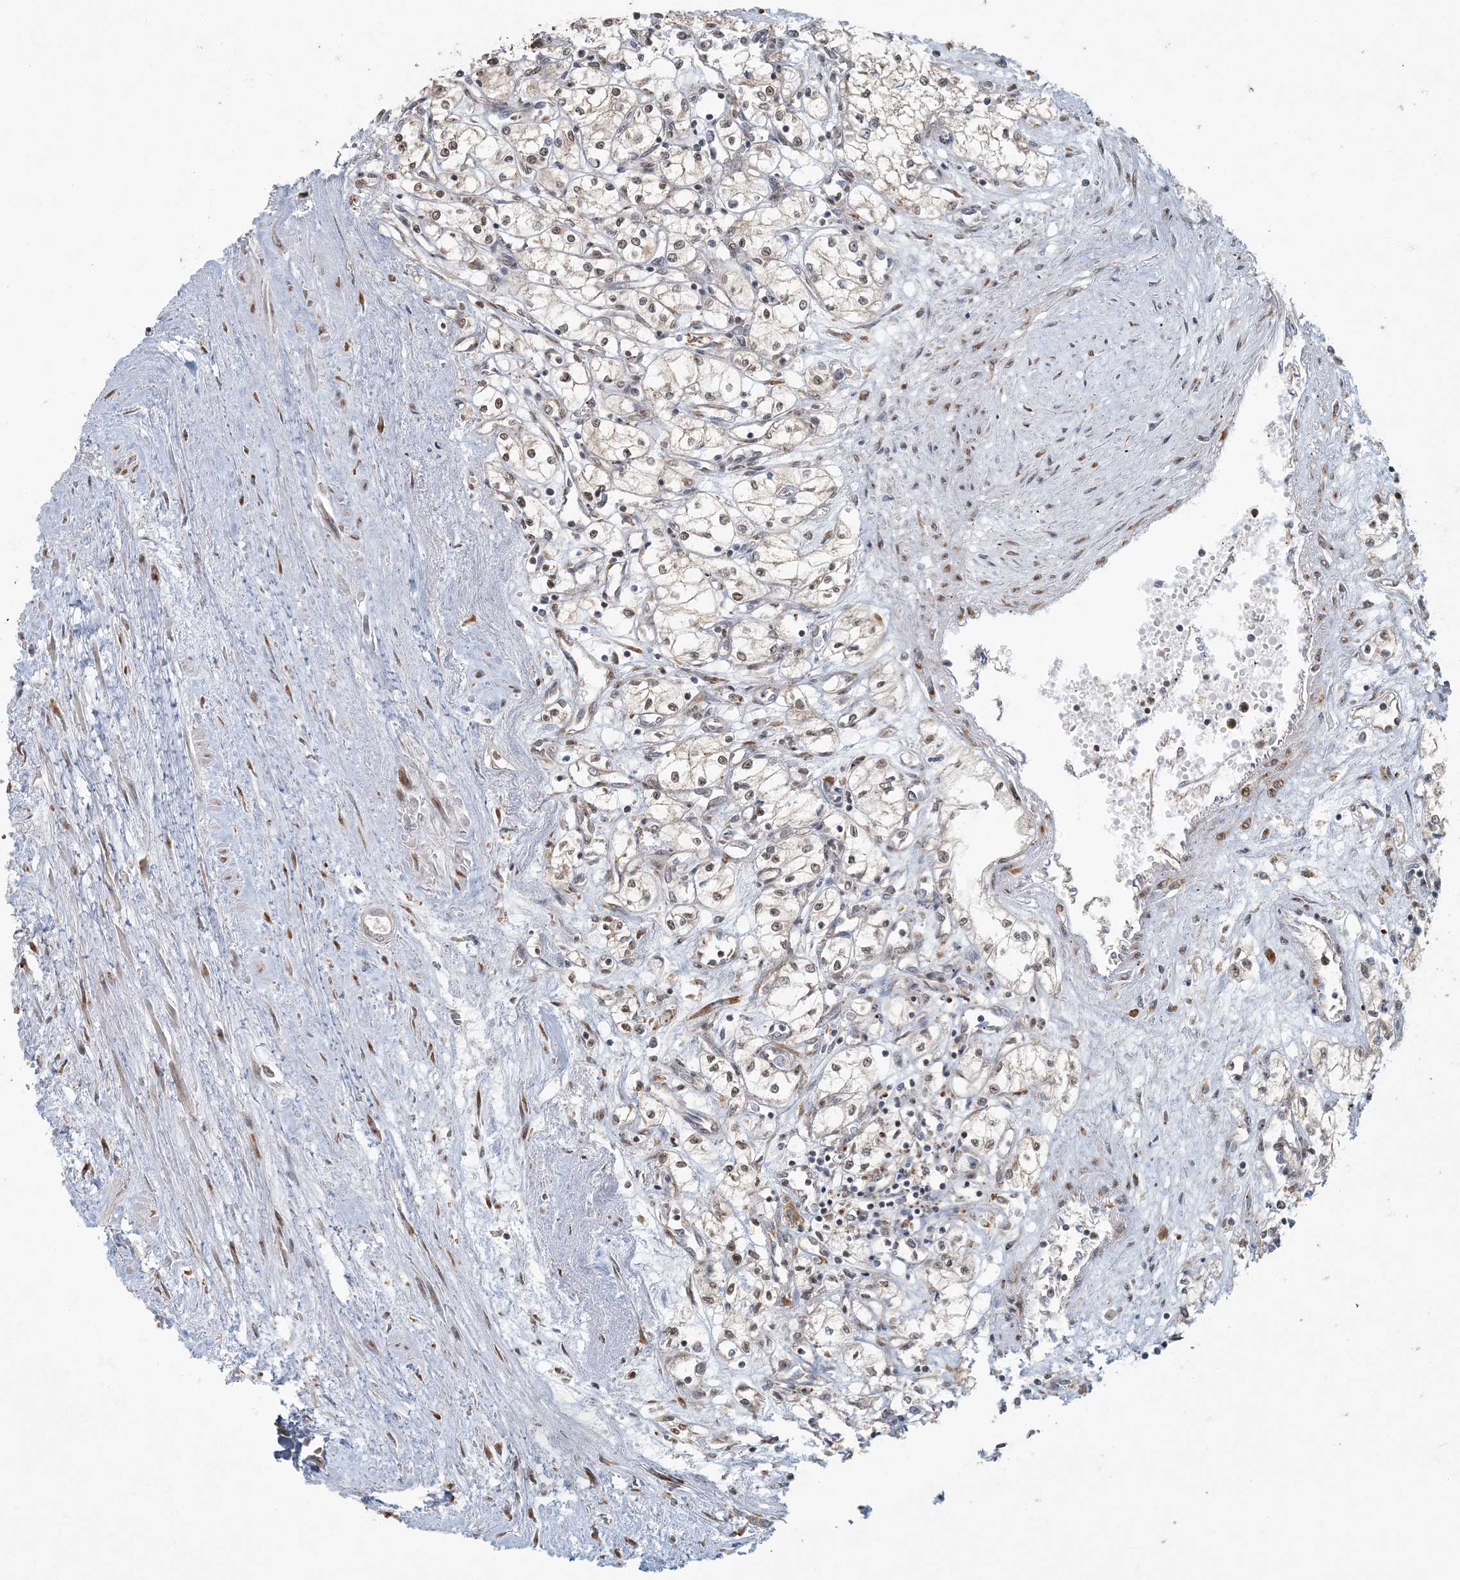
{"staining": {"intensity": "moderate", "quantity": "<25%", "location": "nuclear"}, "tissue": "renal cancer", "cell_type": "Tumor cells", "image_type": "cancer", "snomed": [{"axis": "morphology", "description": "Adenocarcinoma, NOS"}, {"axis": "topography", "description": "Kidney"}], "caption": "An IHC histopathology image of tumor tissue is shown. Protein staining in brown highlights moderate nuclear positivity in renal adenocarcinoma within tumor cells. (IHC, brightfield microscopy, high magnification).", "gene": "AK9", "patient": {"sex": "male", "age": 59}}